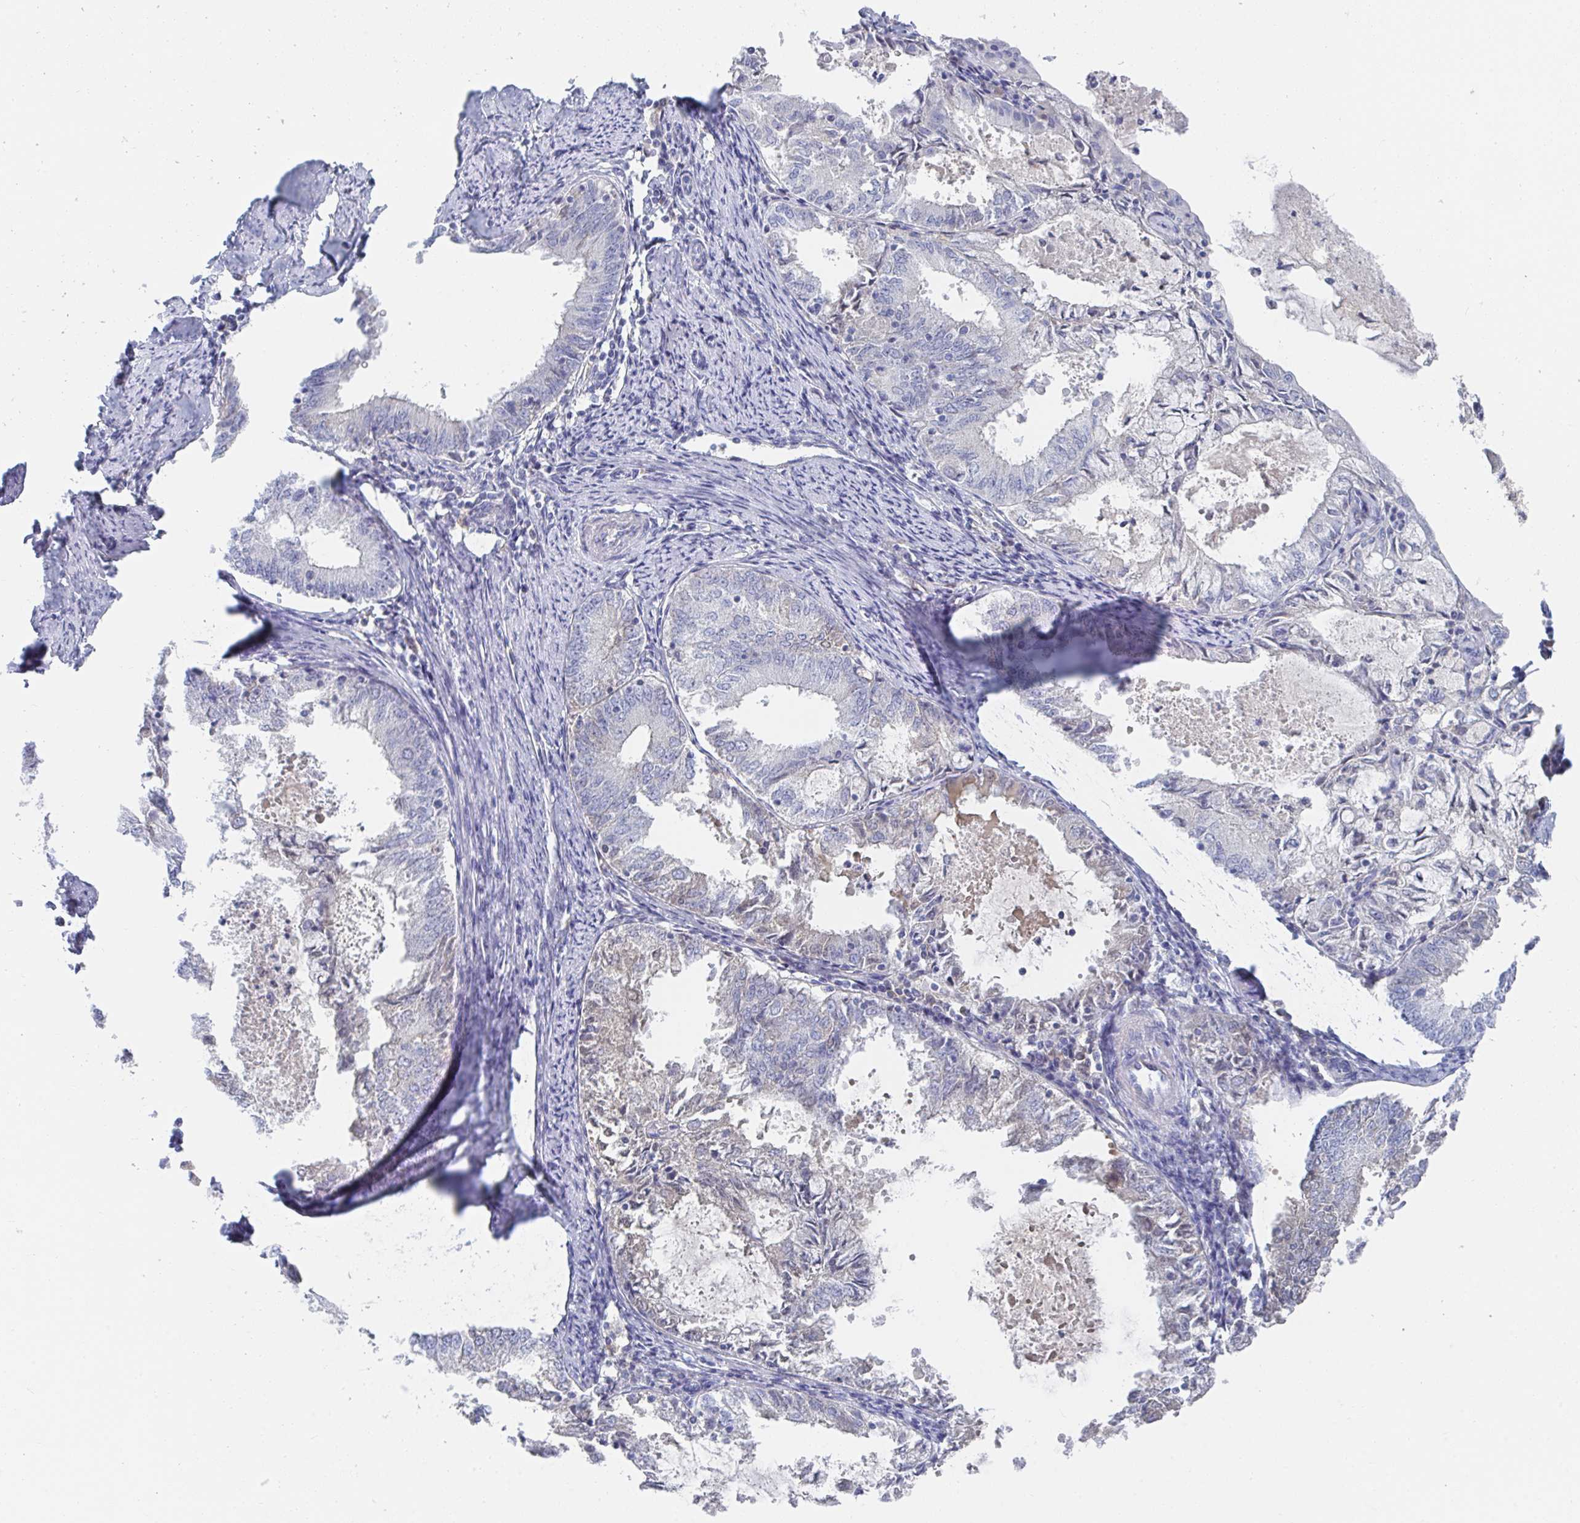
{"staining": {"intensity": "negative", "quantity": "none", "location": "none"}, "tissue": "endometrial cancer", "cell_type": "Tumor cells", "image_type": "cancer", "snomed": [{"axis": "morphology", "description": "Adenocarcinoma, NOS"}, {"axis": "topography", "description": "Endometrium"}], "caption": "Adenocarcinoma (endometrial) was stained to show a protein in brown. There is no significant staining in tumor cells.", "gene": "TNFAIP6", "patient": {"sex": "female", "age": 57}}